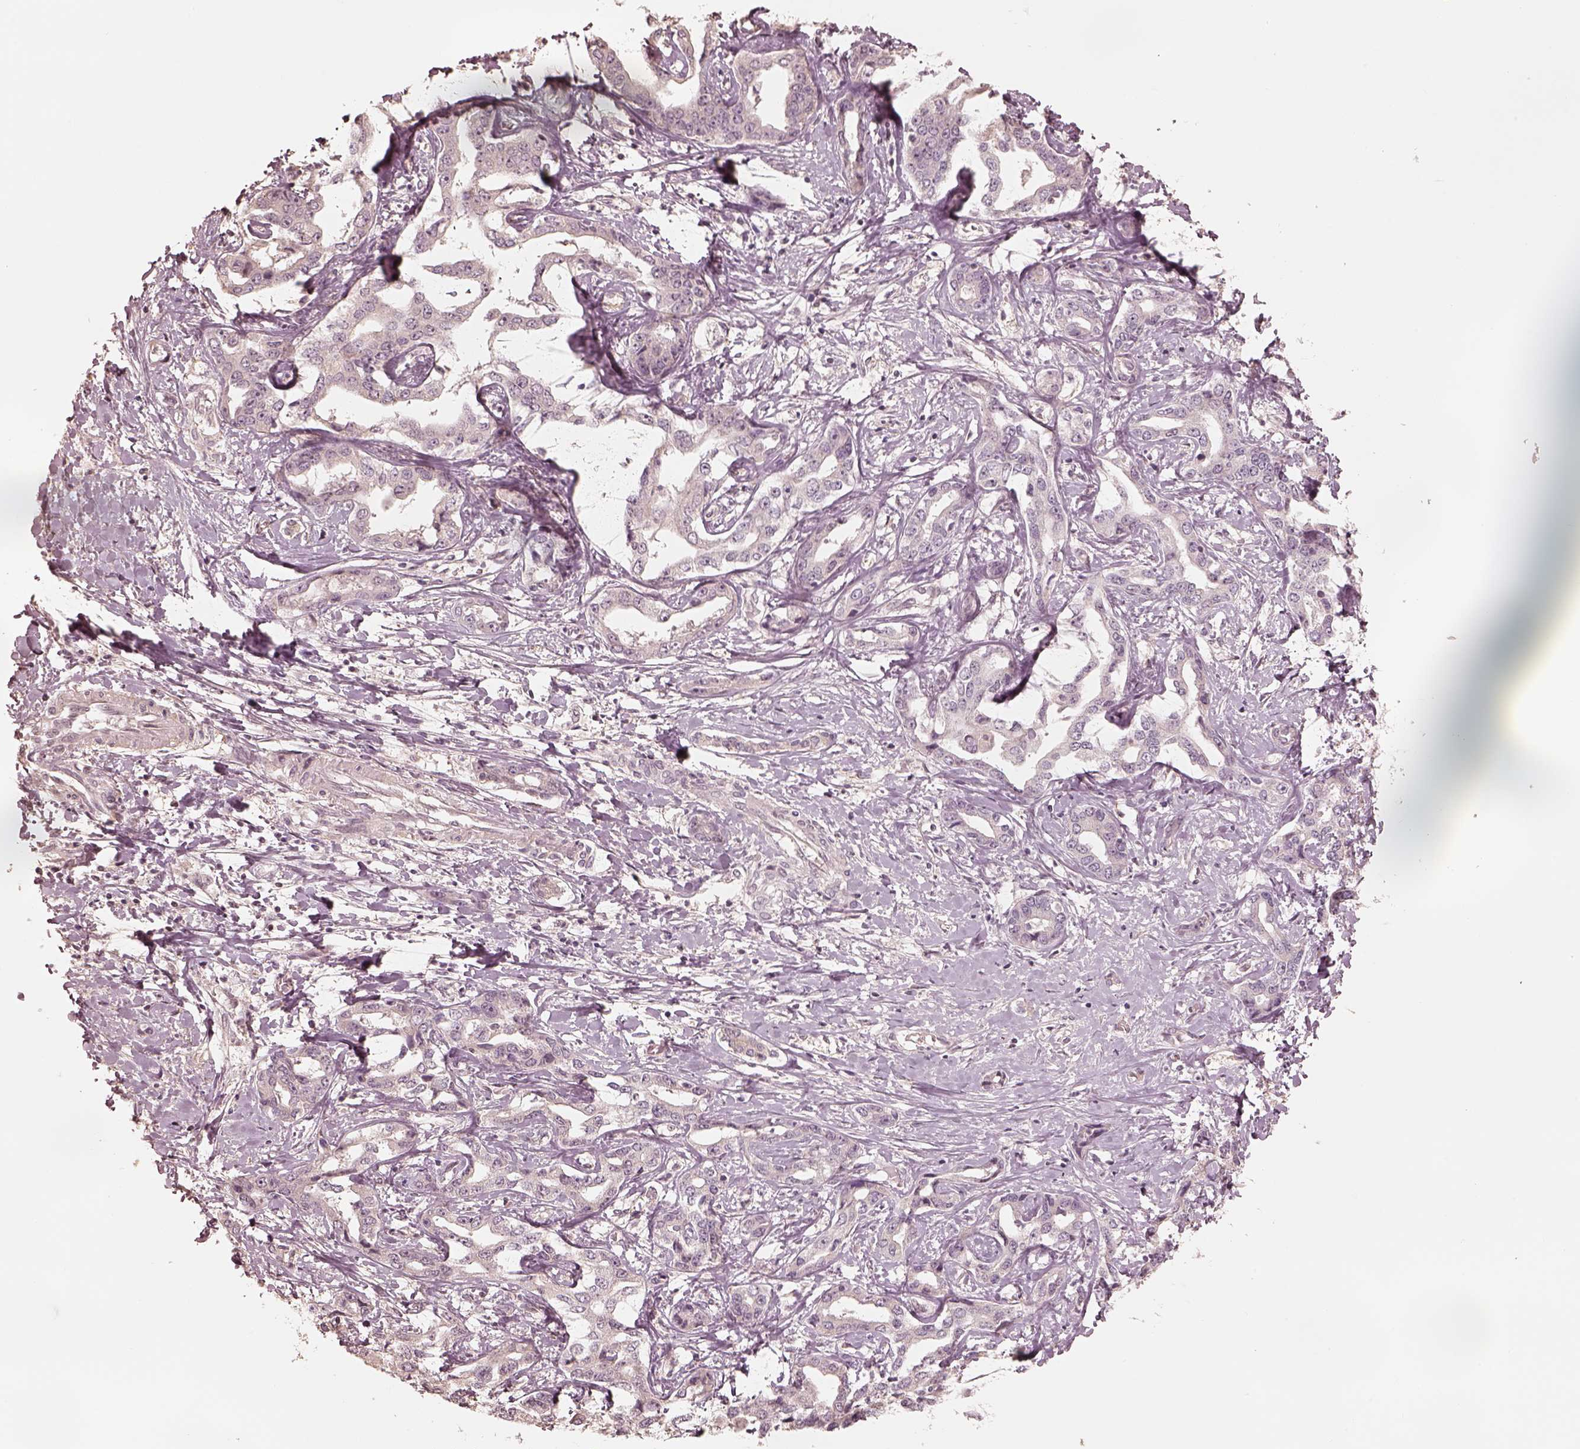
{"staining": {"intensity": "negative", "quantity": "none", "location": "none"}, "tissue": "liver cancer", "cell_type": "Tumor cells", "image_type": "cancer", "snomed": [{"axis": "morphology", "description": "Cholangiocarcinoma"}, {"axis": "topography", "description": "Liver"}], "caption": "The histopathology image displays no significant expression in tumor cells of liver cancer (cholangiocarcinoma). The staining is performed using DAB (3,3'-diaminobenzidine) brown chromogen with nuclei counter-stained in using hematoxylin.", "gene": "KIF5C", "patient": {"sex": "male", "age": 59}}